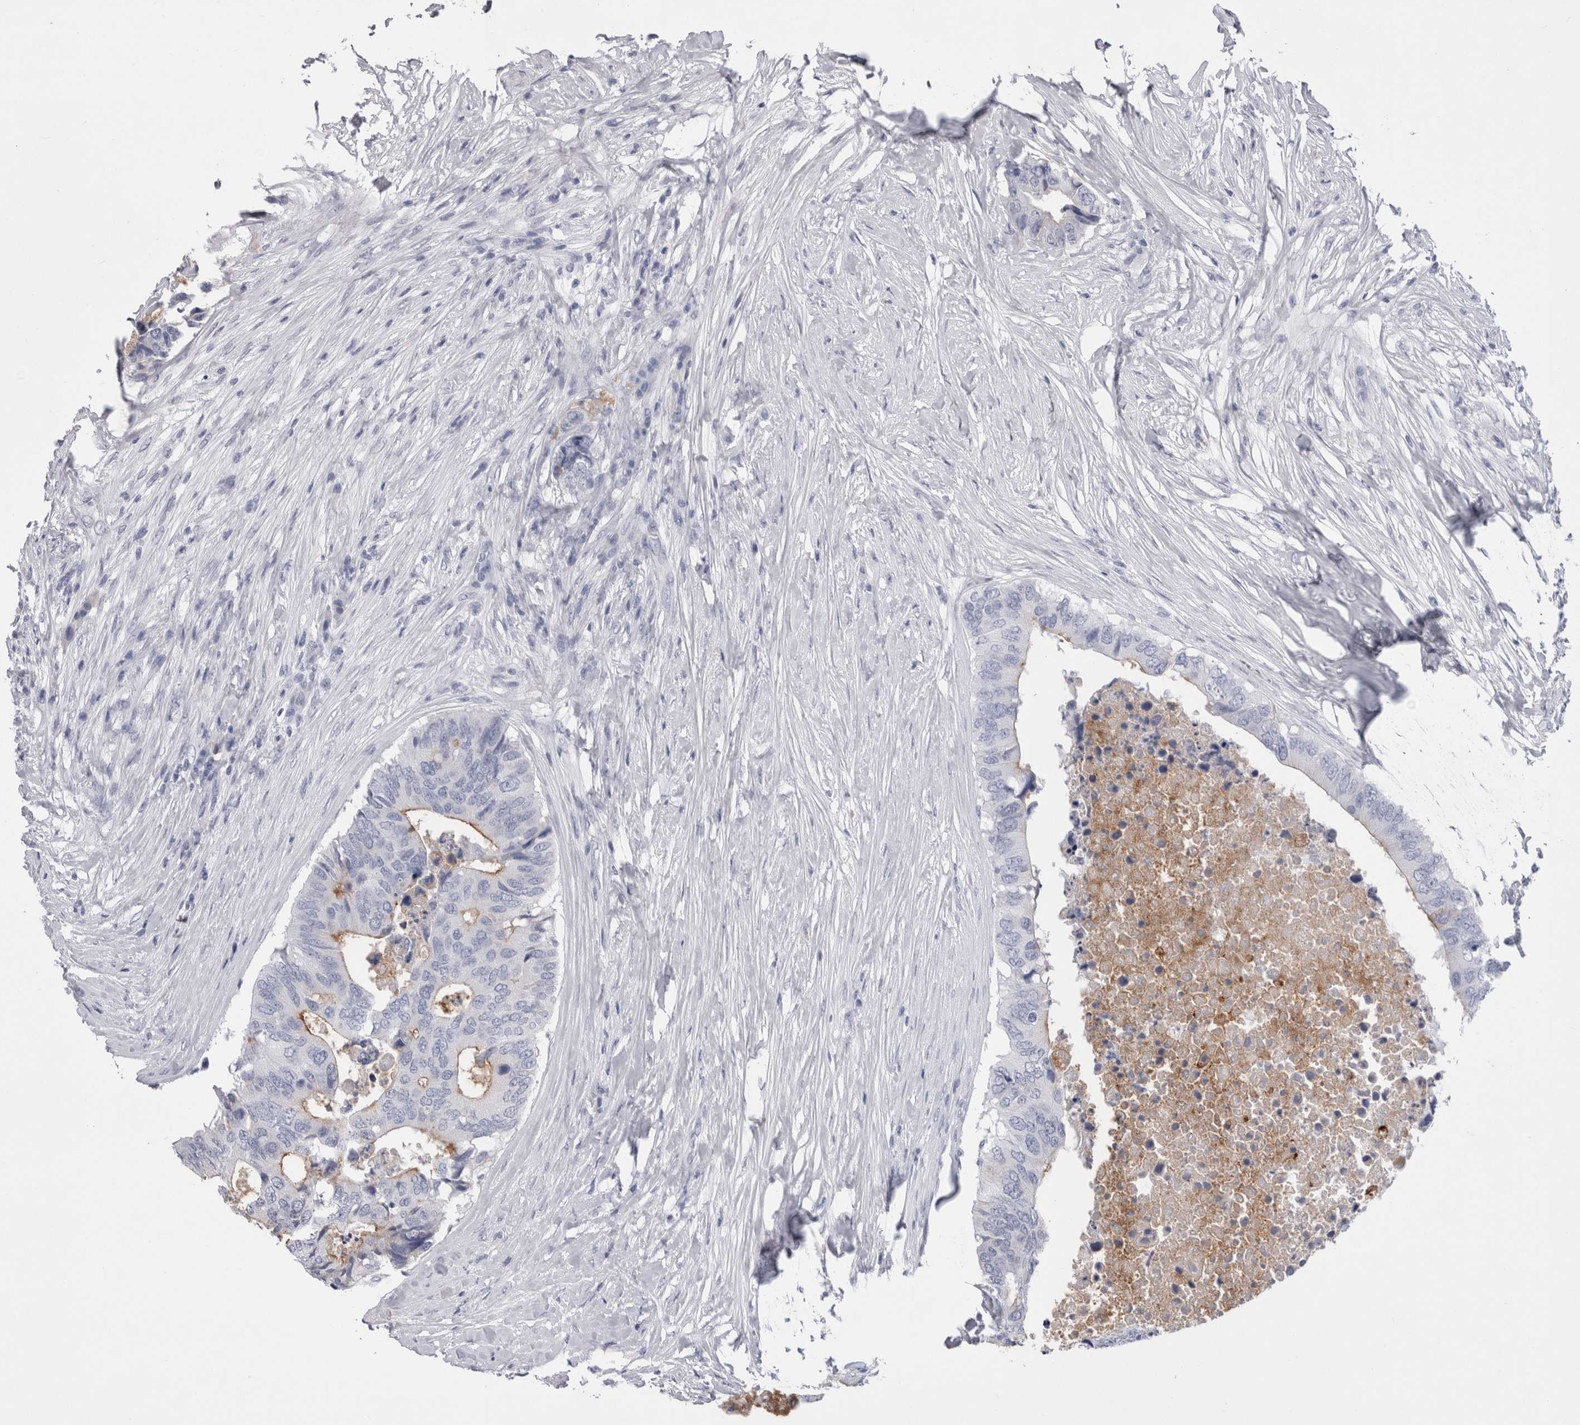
{"staining": {"intensity": "moderate", "quantity": "<25%", "location": "cytoplasmic/membranous"}, "tissue": "colorectal cancer", "cell_type": "Tumor cells", "image_type": "cancer", "snomed": [{"axis": "morphology", "description": "Adenocarcinoma, NOS"}, {"axis": "topography", "description": "Colon"}], "caption": "High-magnification brightfield microscopy of colorectal adenocarcinoma stained with DAB (brown) and counterstained with hematoxylin (blue). tumor cells exhibit moderate cytoplasmic/membranous expression is appreciated in approximately<25% of cells.", "gene": "CDHR5", "patient": {"sex": "male", "age": 71}}